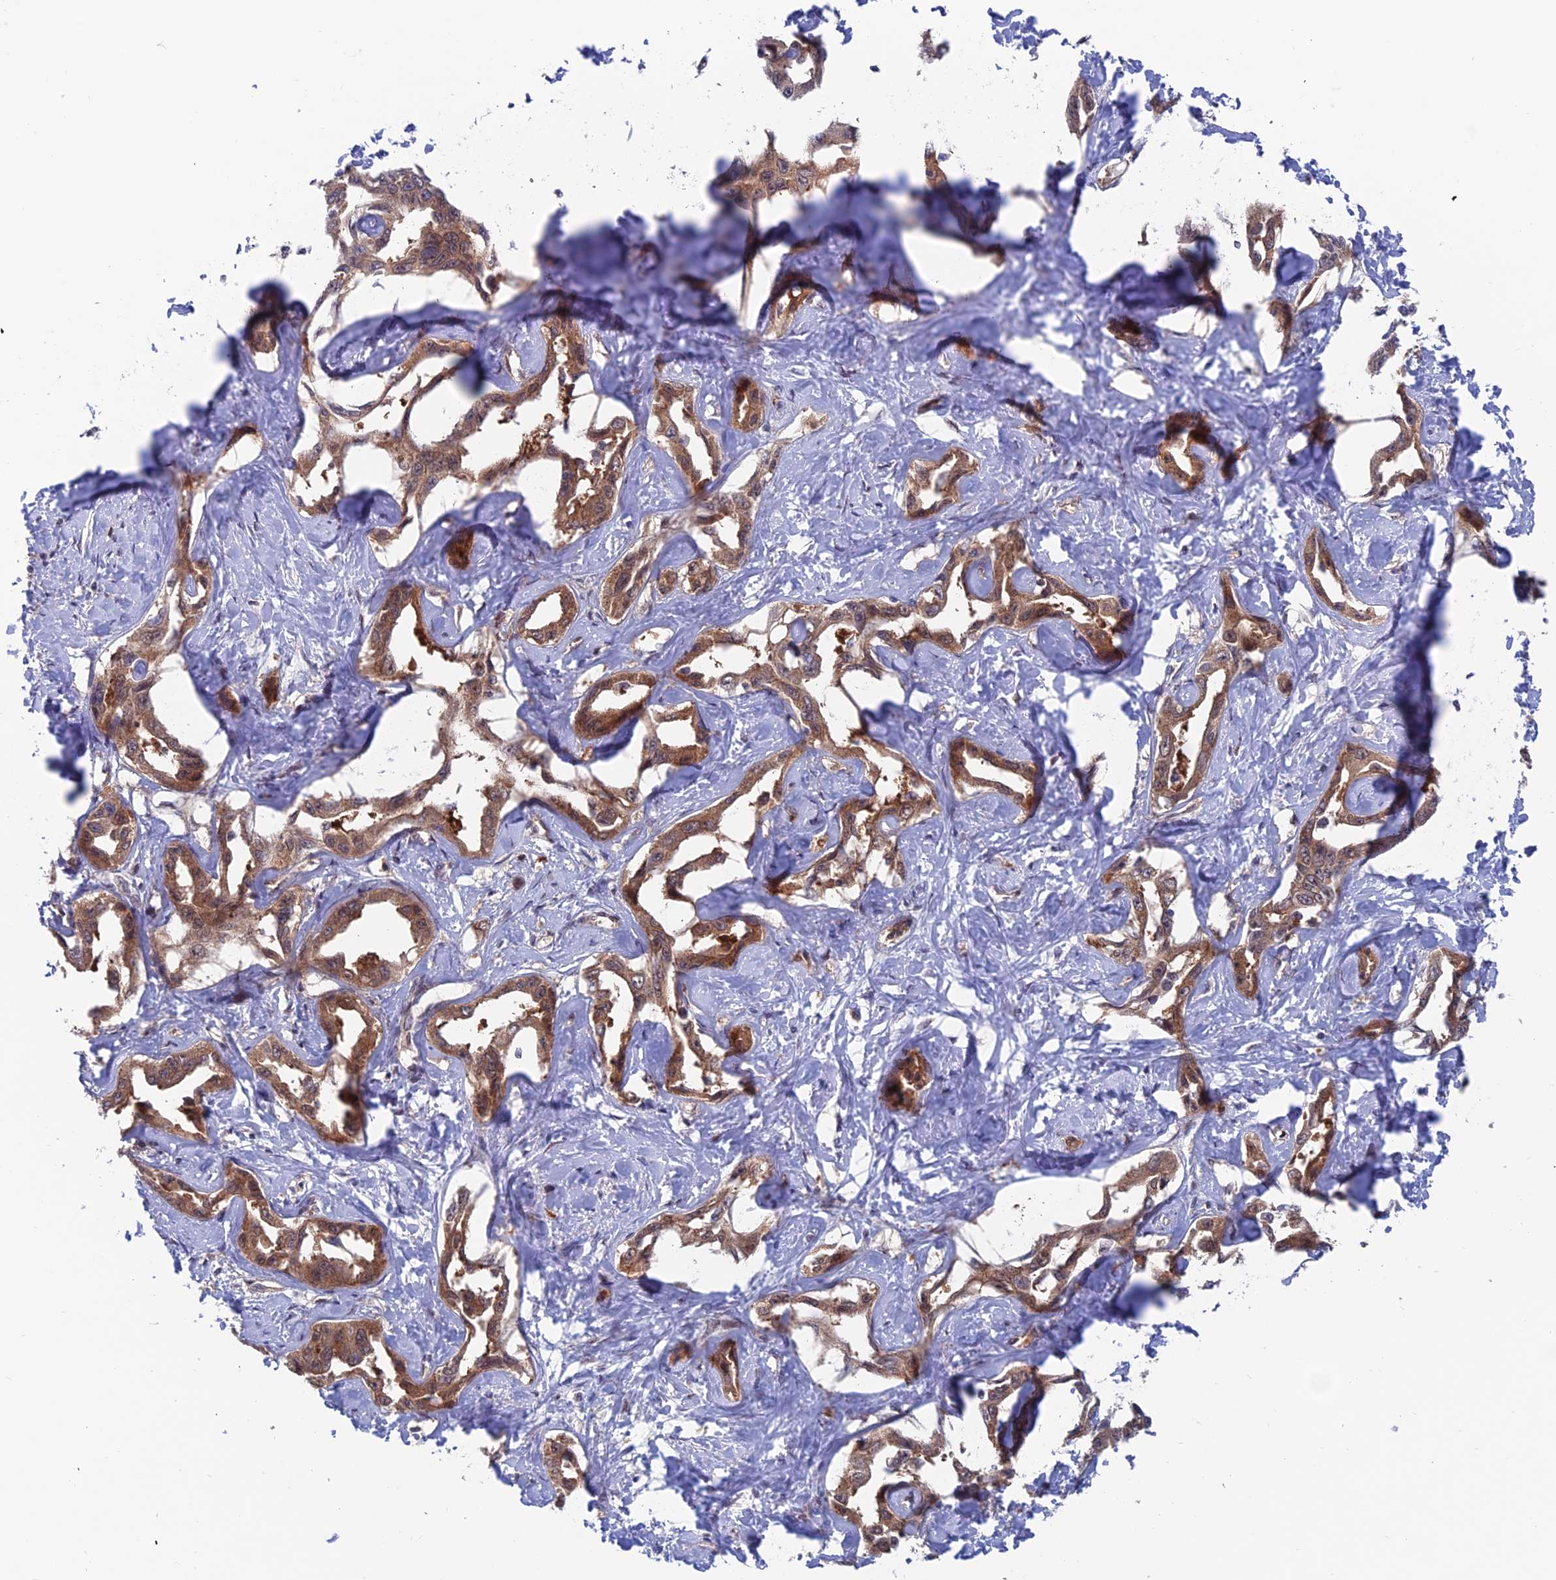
{"staining": {"intensity": "moderate", "quantity": ">75%", "location": "cytoplasmic/membranous,nuclear"}, "tissue": "liver cancer", "cell_type": "Tumor cells", "image_type": "cancer", "snomed": [{"axis": "morphology", "description": "Cholangiocarcinoma"}, {"axis": "topography", "description": "Liver"}], "caption": "This is a micrograph of immunohistochemistry staining of cholangiocarcinoma (liver), which shows moderate positivity in the cytoplasmic/membranous and nuclear of tumor cells.", "gene": "IGBP1", "patient": {"sex": "male", "age": 59}}